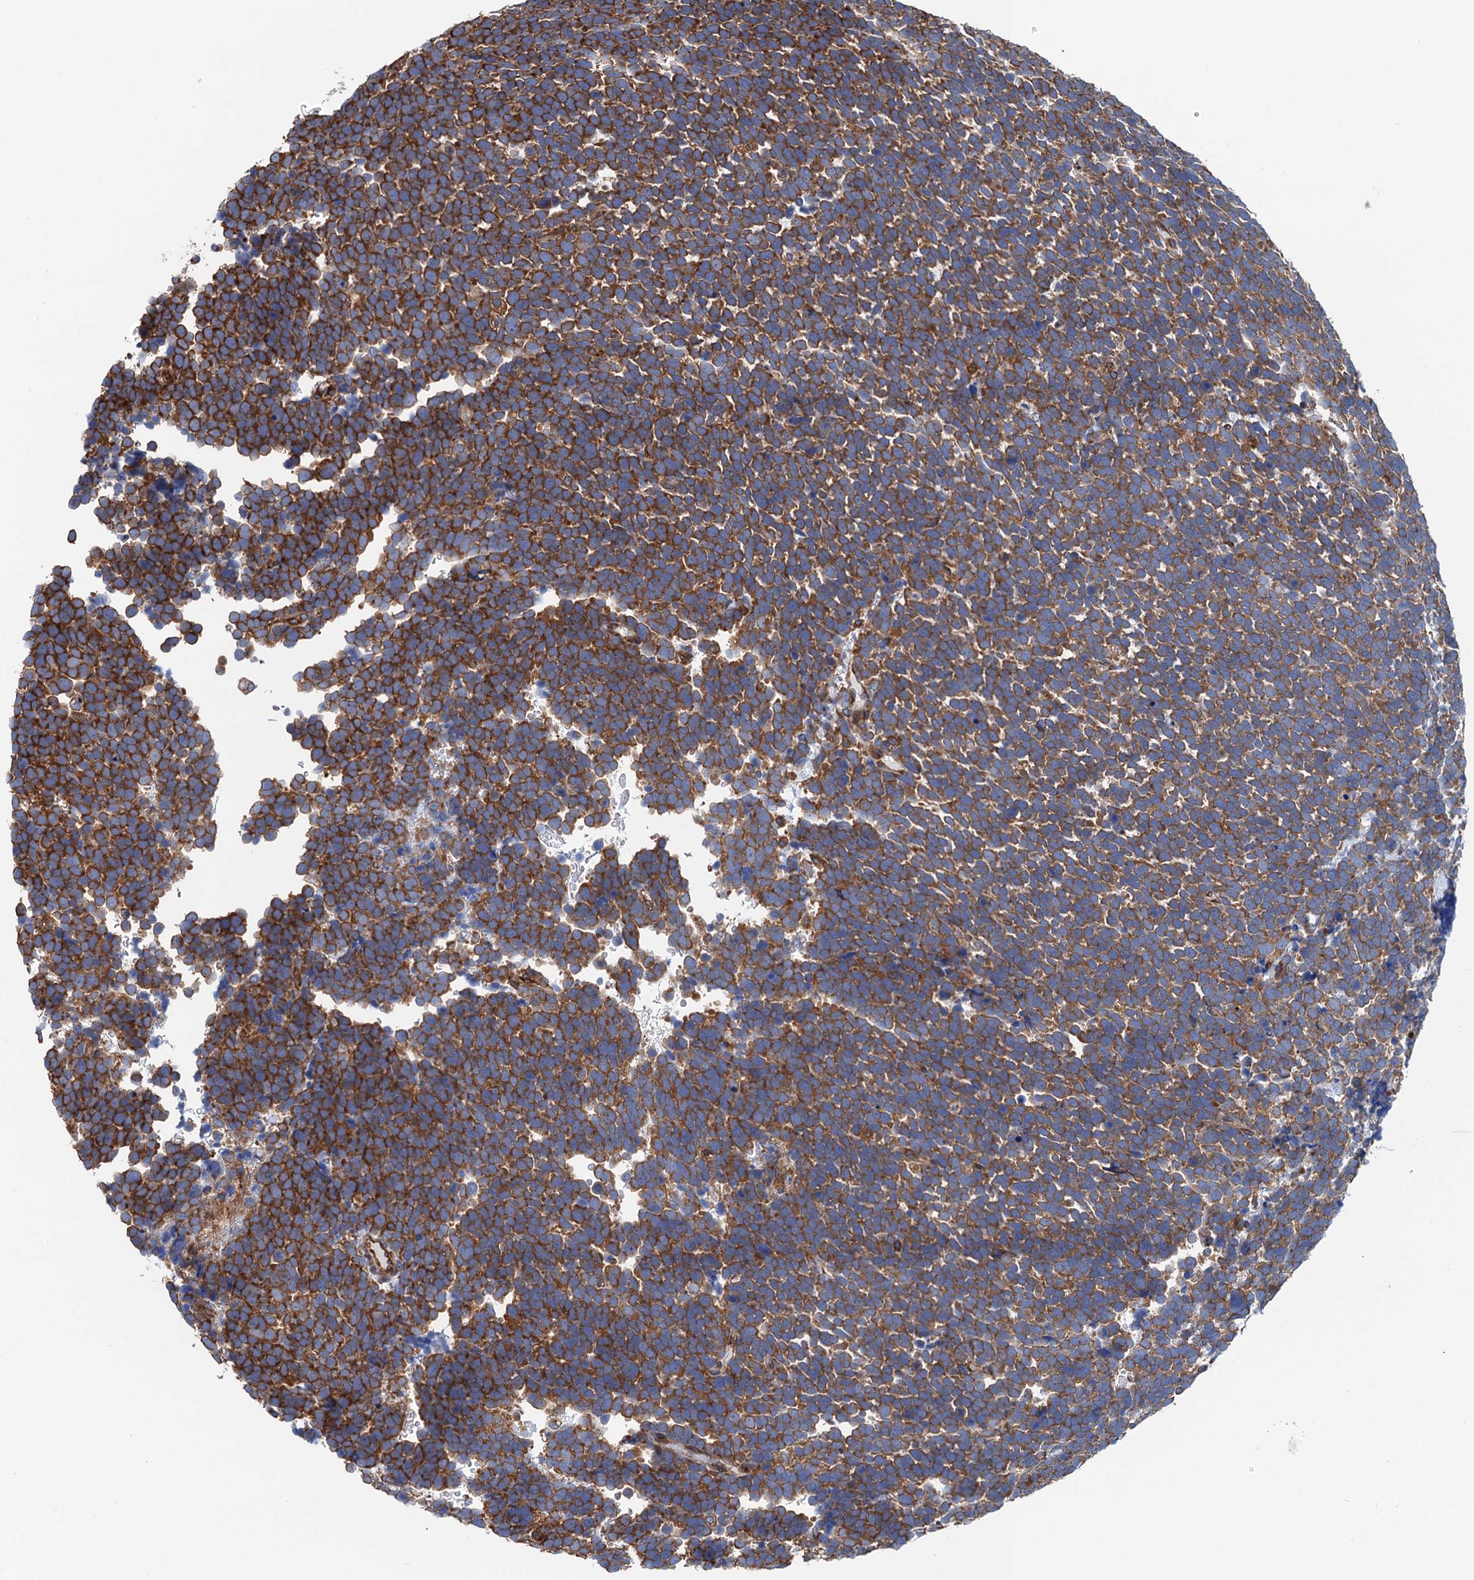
{"staining": {"intensity": "moderate", "quantity": ">75%", "location": "cytoplasmic/membranous"}, "tissue": "urothelial cancer", "cell_type": "Tumor cells", "image_type": "cancer", "snomed": [{"axis": "morphology", "description": "Urothelial carcinoma, High grade"}, {"axis": "topography", "description": "Urinary bladder"}], "caption": "Immunohistochemical staining of human high-grade urothelial carcinoma exhibits medium levels of moderate cytoplasmic/membranous staining in approximately >75% of tumor cells.", "gene": "SLC12A7", "patient": {"sex": "female", "age": 82}}